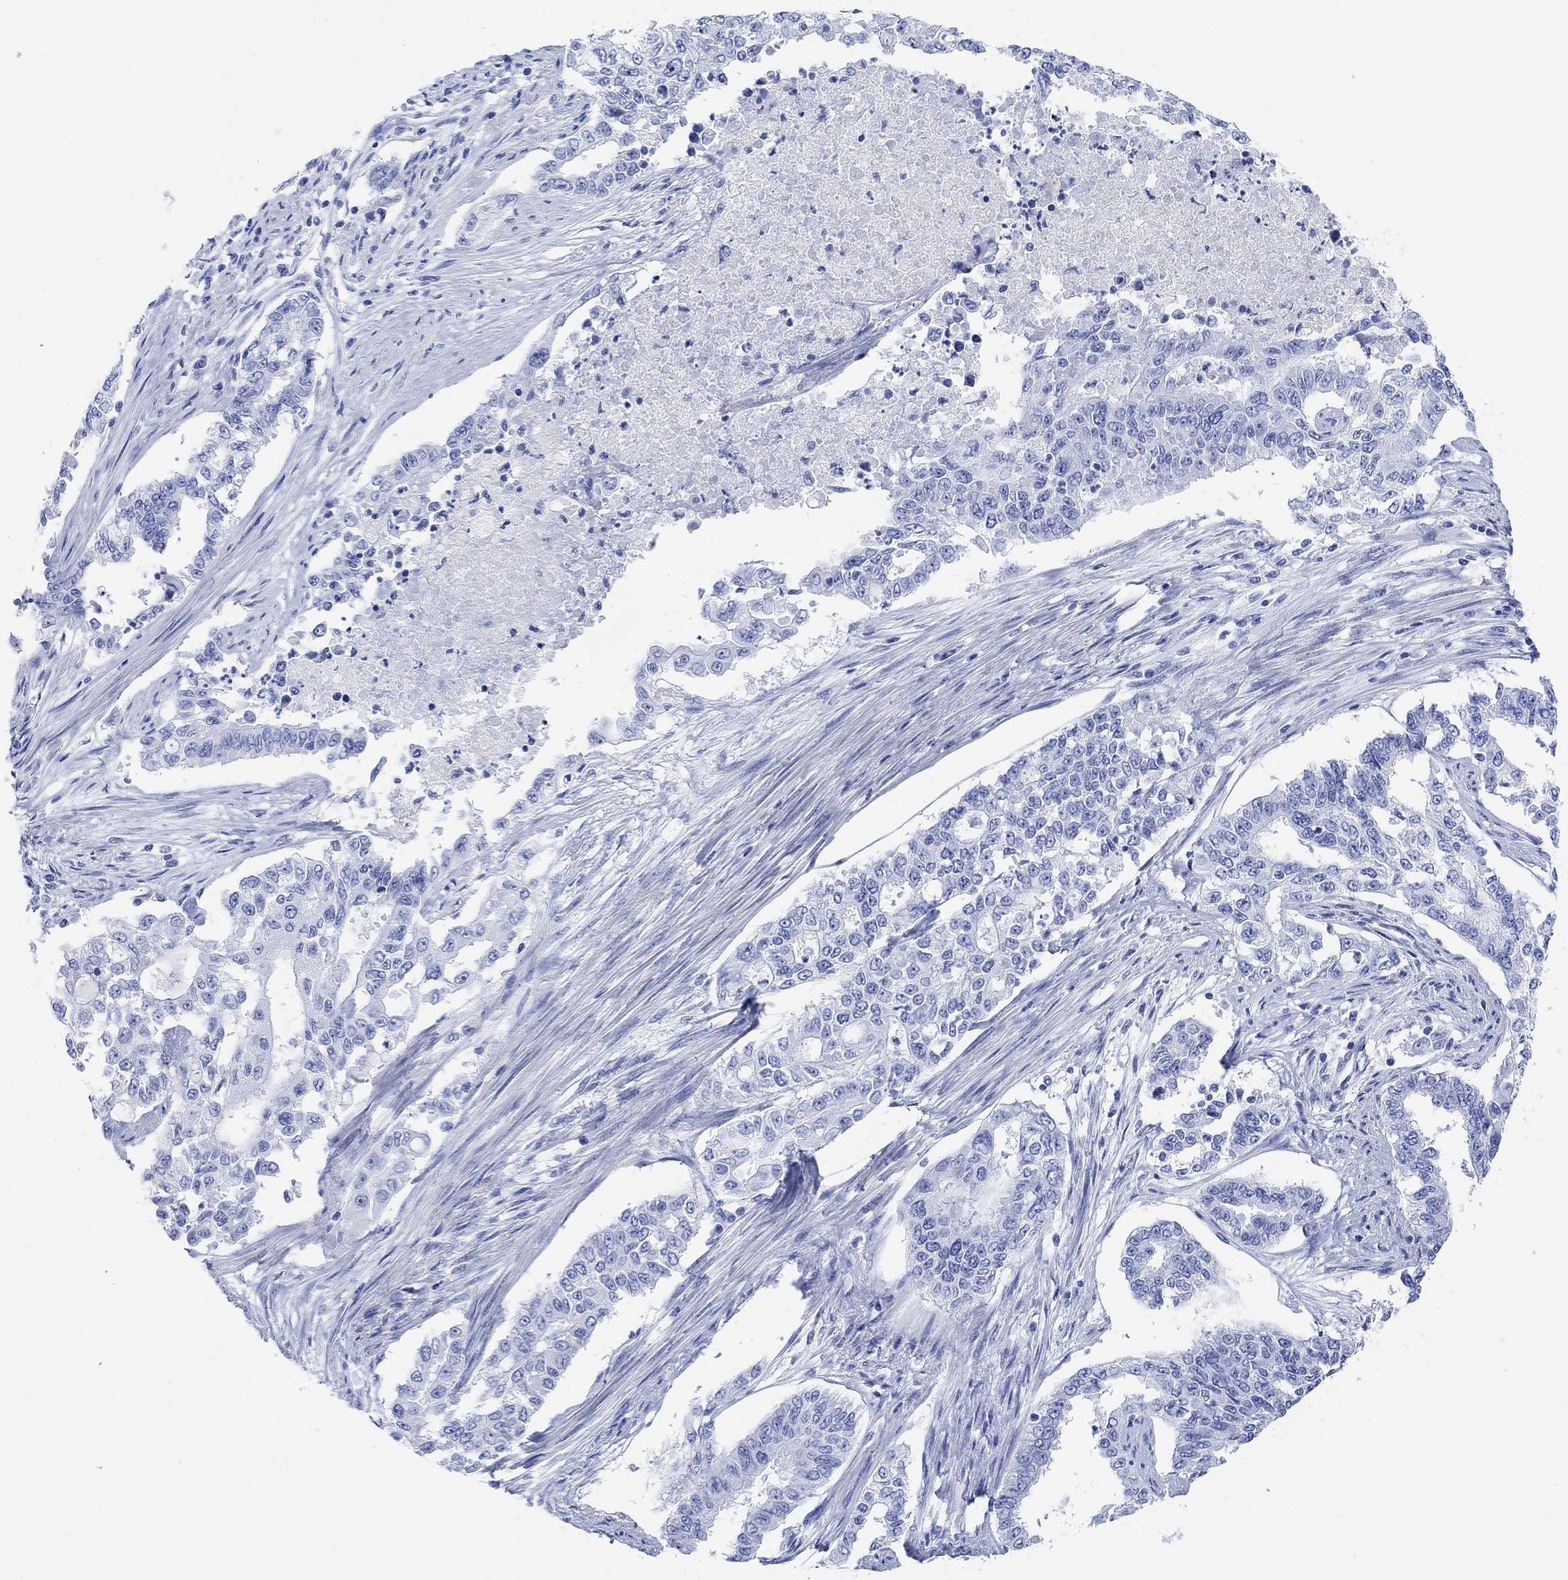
{"staining": {"intensity": "negative", "quantity": "none", "location": "none"}, "tissue": "endometrial cancer", "cell_type": "Tumor cells", "image_type": "cancer", "snomed": [{"axis": "morphology", "description": "Adenocarcinoma, NOS"}, {"axis": "topography", "description": "Uterus"}], "caption": "High power microscopy image of an immunohistochemistry (IHC) histopathology image of endometrial cancer (adenocarcinoma), revealing no significant positivity in tumor cells.", "gene": "ANKRD33", "patient": {"sex": "female", "age": 59}}